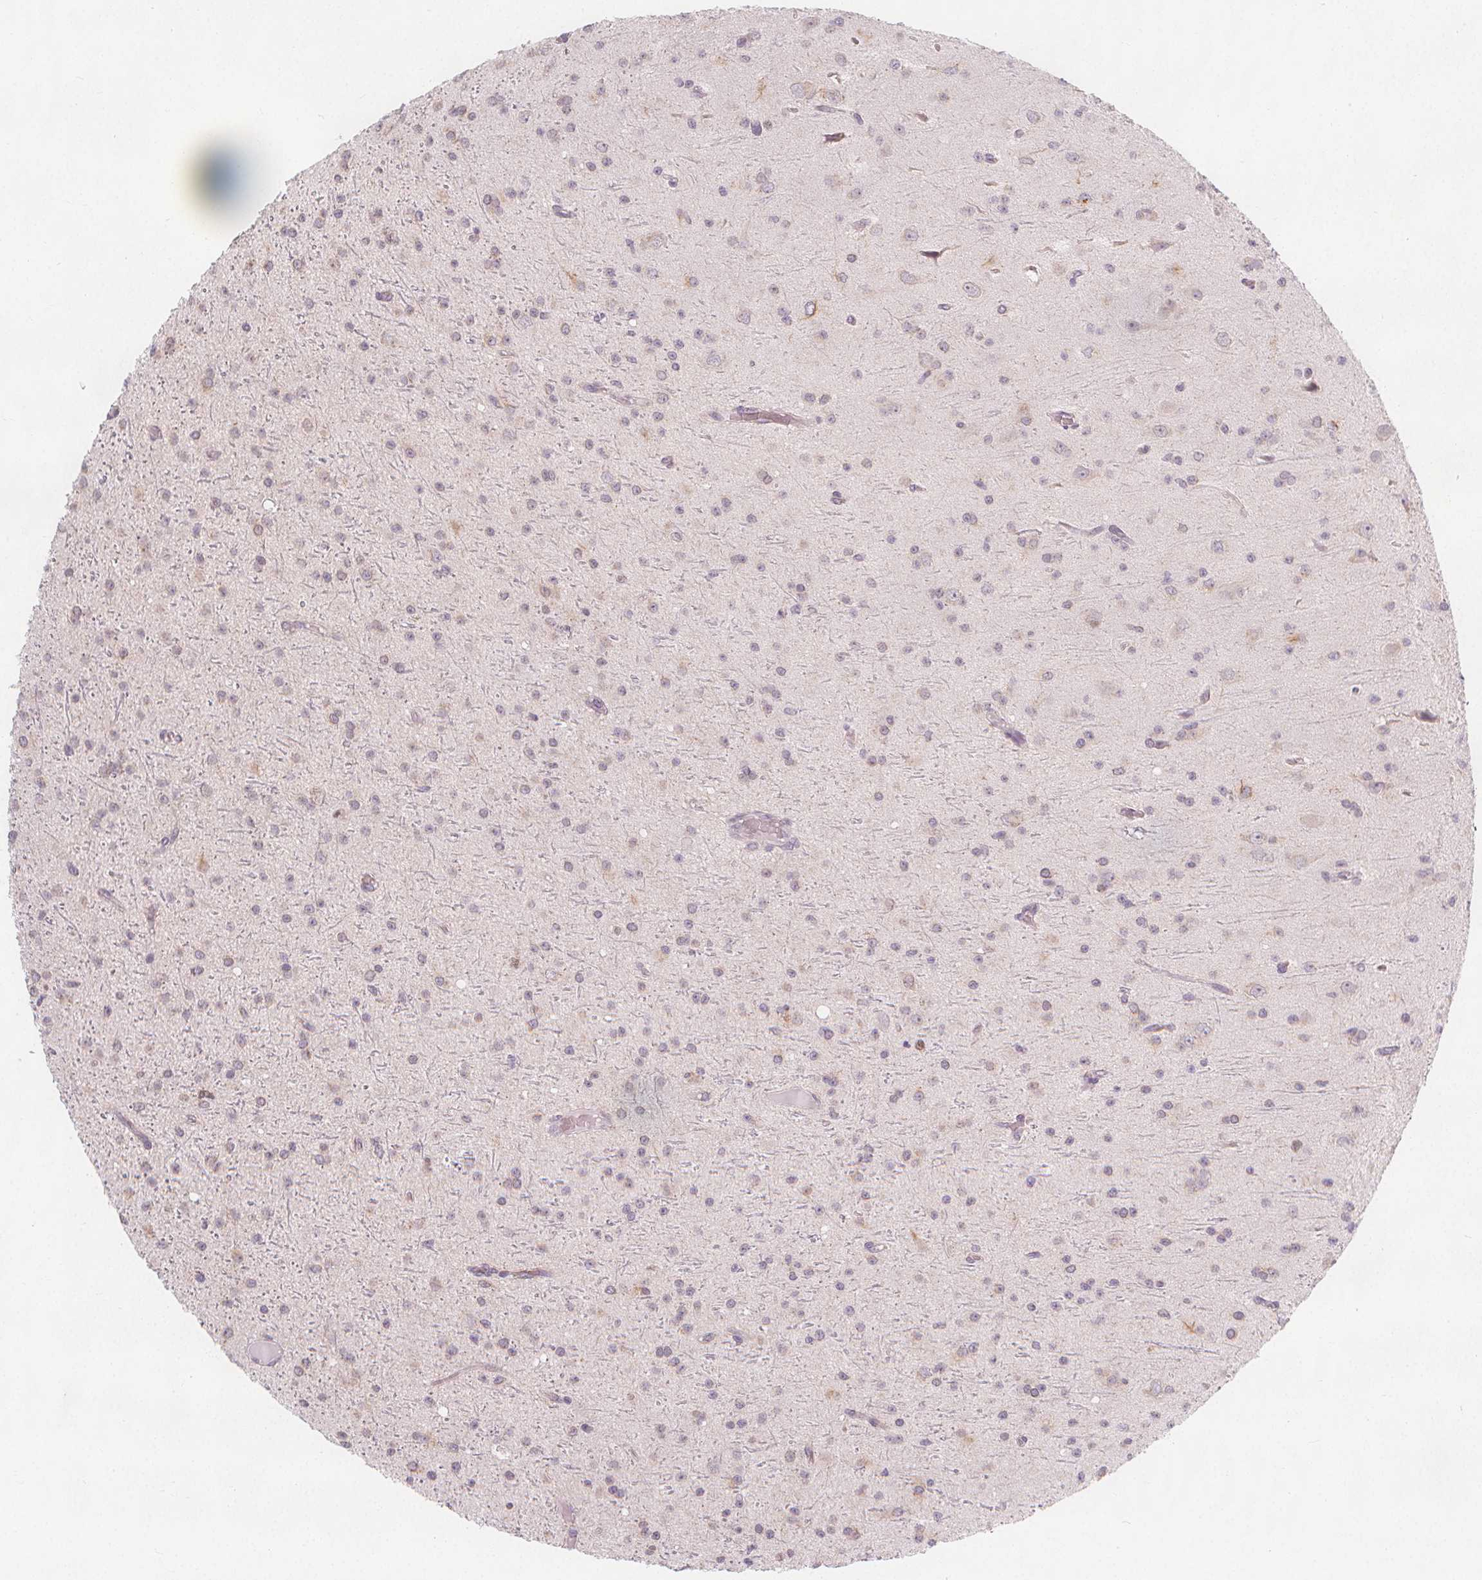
{"staining": {"intensity": "negative", "quantity": "none", "location": "none"}, "tissue": "glioma", "cell_type": "Tumor cells", "image_type": "cancer", "snomed": [{"axis": "morphology", "description": "Glioma, malignant, Low grade"}, {"axis": "topography", "description": "Brain"}], "caption": "The photomicrograph demonstrates no staining of tumor cells in glioma. The staining is performed using DAB brown chromogen with nuclei counter-stained in using hematoxylin.", "gene": "TIPIN", "patient": {"sex": "male", "age": 27}}